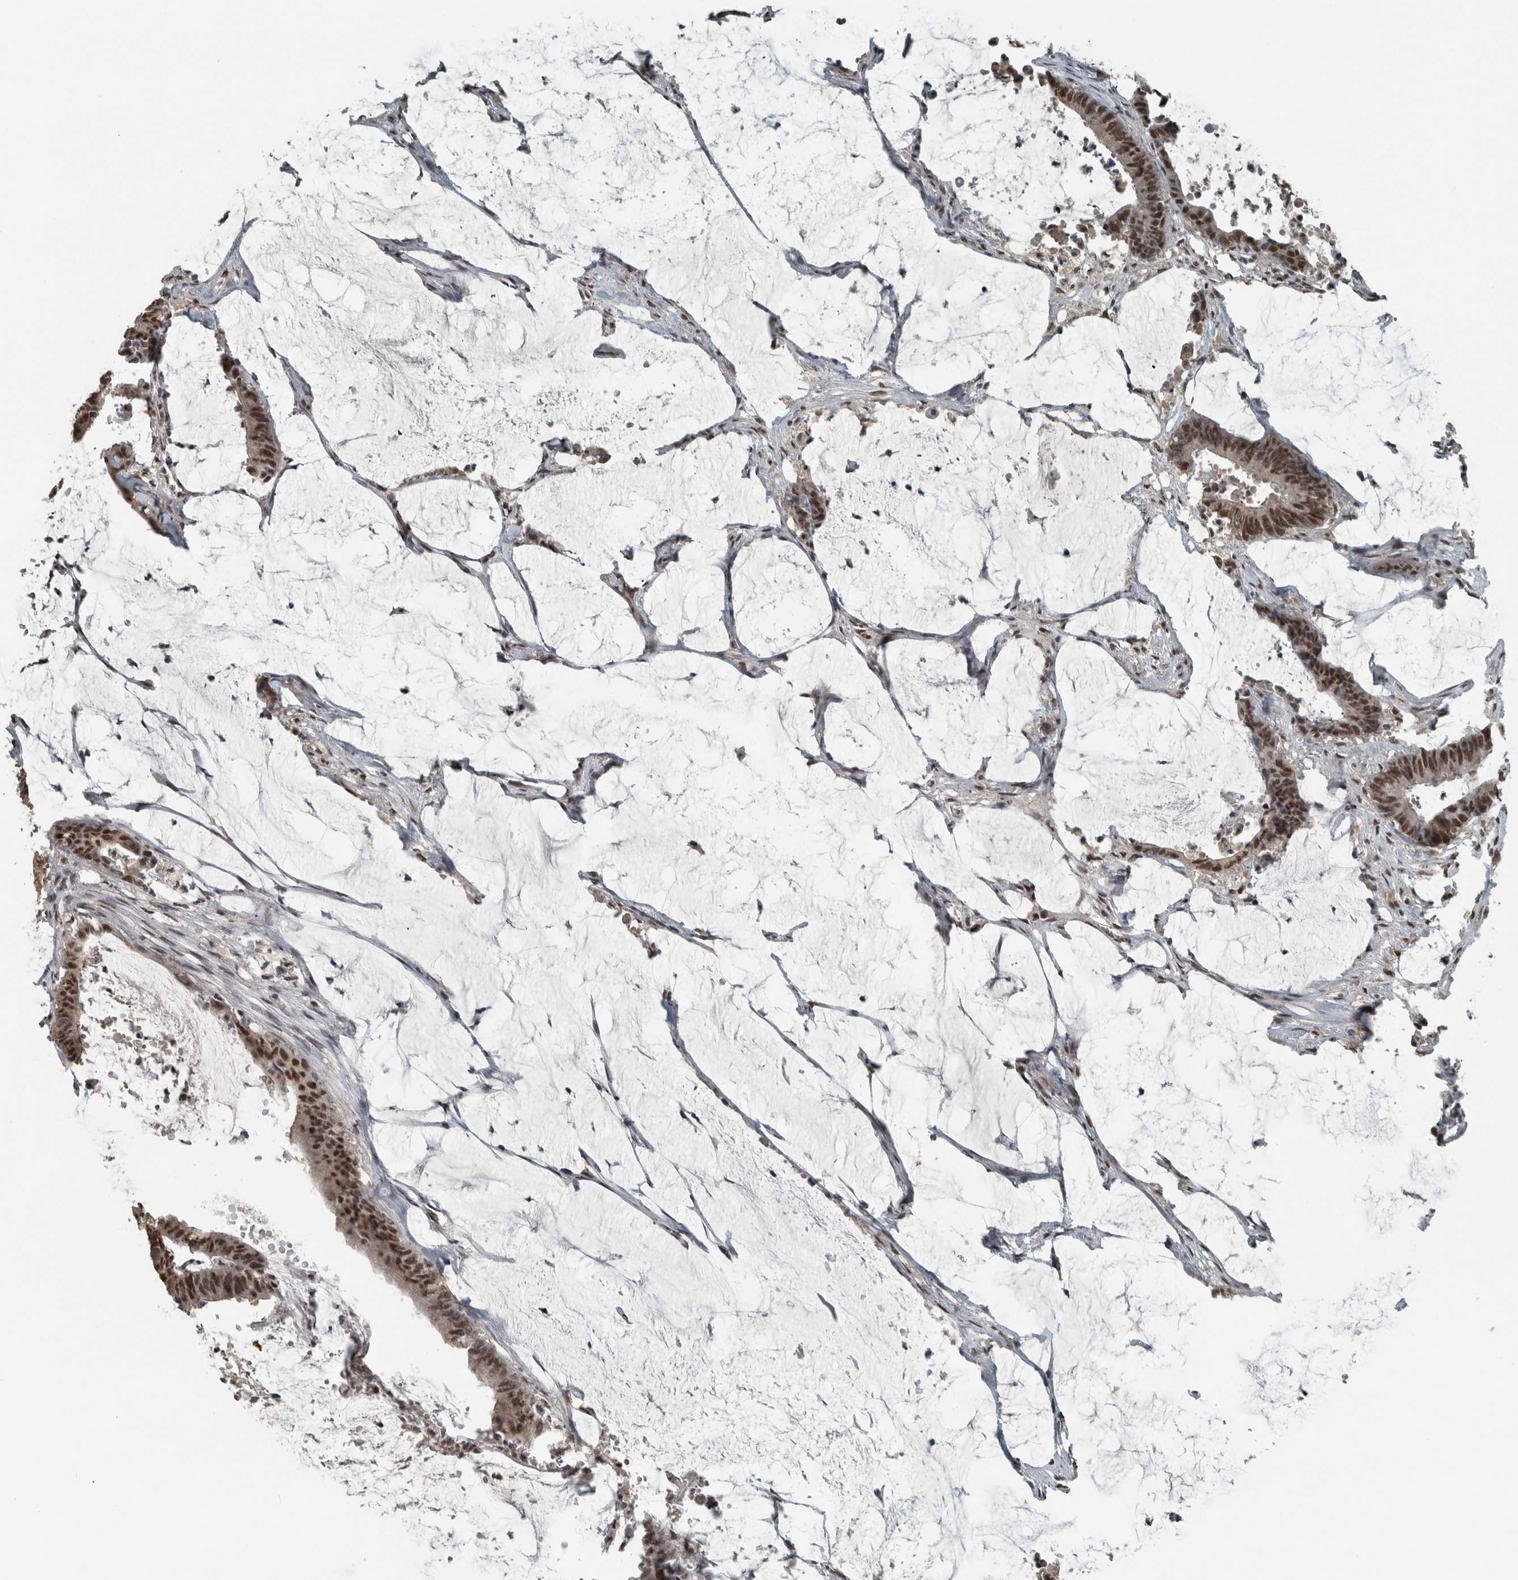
{"staining": {"intensity": "strong", "quantity": ">75%", "location": "nuclear"}, "tissue": "colorectal cancer", "cell_type": "Tumor cells", "image_type": "cancer", "snomed": [{"axis": "morphology", "description": "Adenocarcinoma, NOS"}, {"axis": "topography", "description": "Rectum"}], "caption": "Approximately >75% of tumor cells in human colorectal cancer (adenocarcinoma) show strong nuclear protein positivity as visualized by brown immunohistochemical staining.", "gene": "ZNF24", "patient": {"sex": "female", "age": 66}}